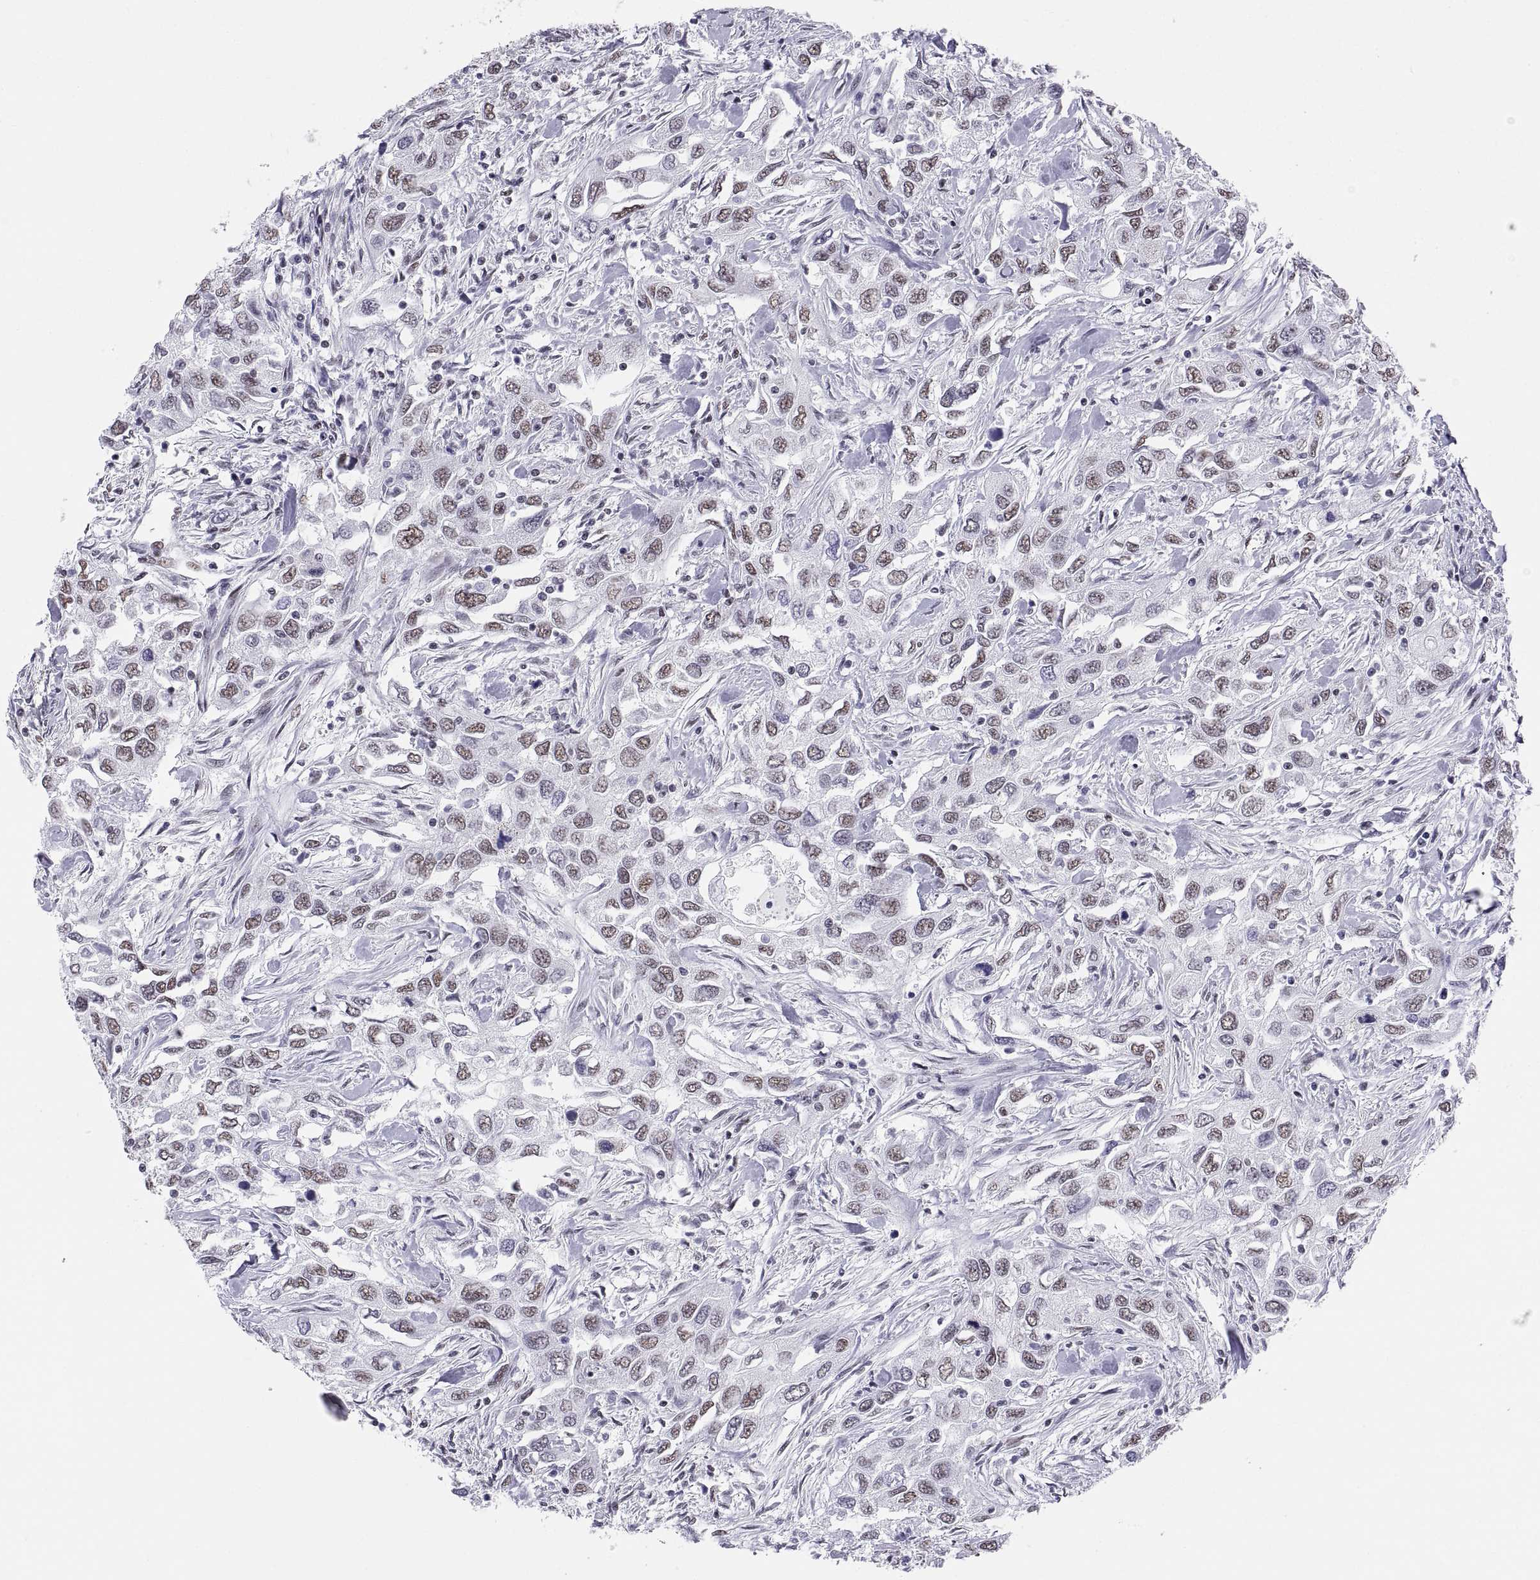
{"staining": {"intensity": "weak", "quantity": ">75%", "location": "nuclear"}, "tissue": "urothelial cancer", "cell_type": "Tumor cells", "image_type": "cancer", "snomed": [{"axis": "morphology", "description": "Urothelial carcinoma, High grade"}, {"axis": "topography", "description": "Urinary bladder"}], "caption": "A micrograph of urothelial cancer stained for a protein demonstrates weak nuclear brown staining in tumor cells.", "gene": "NEUROD6", "patient": {"sex": "male", "age": 76}}